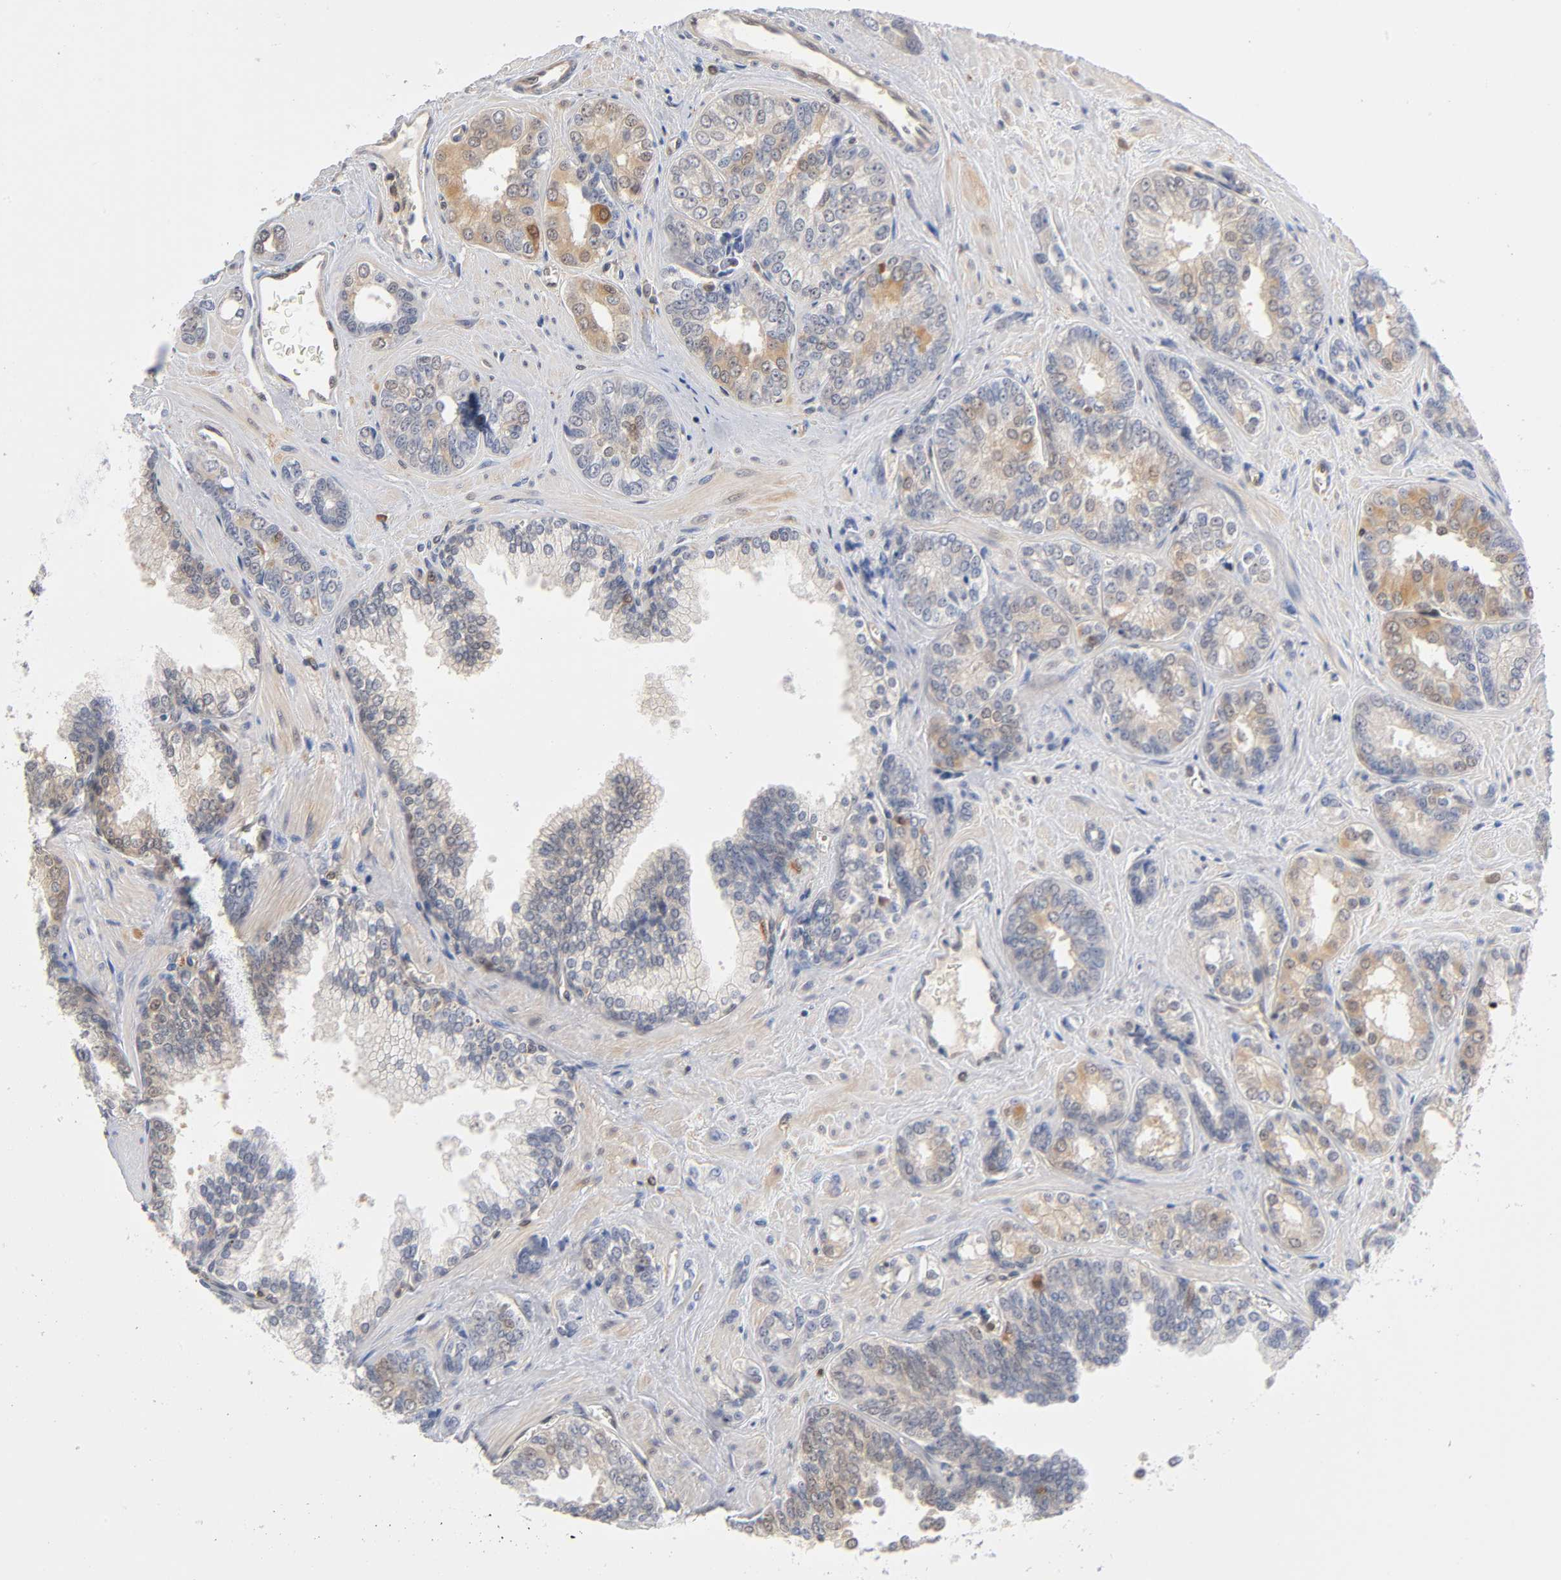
{"staining": {"intensity": "weak", "quantity": "25%-75%", "location": "cytoplasmic/membranous"}, "tissue": "prostate cancer", "cell_type": "Tumor cells", "image_type": "cancer", "snomed": [{"axis": "morphology", "description": "Adenocarcinoma, High grade"}, {"axis": "topography", "description": "Prostate"}], "caption": "Weak cytoplasmic/membranous expression for a protein is seen in approximately 25%-75% of tumor cells of prostate cancer using IHC.", "gene": "DFFB", "patient": {"sex": "male", "age": 67}}